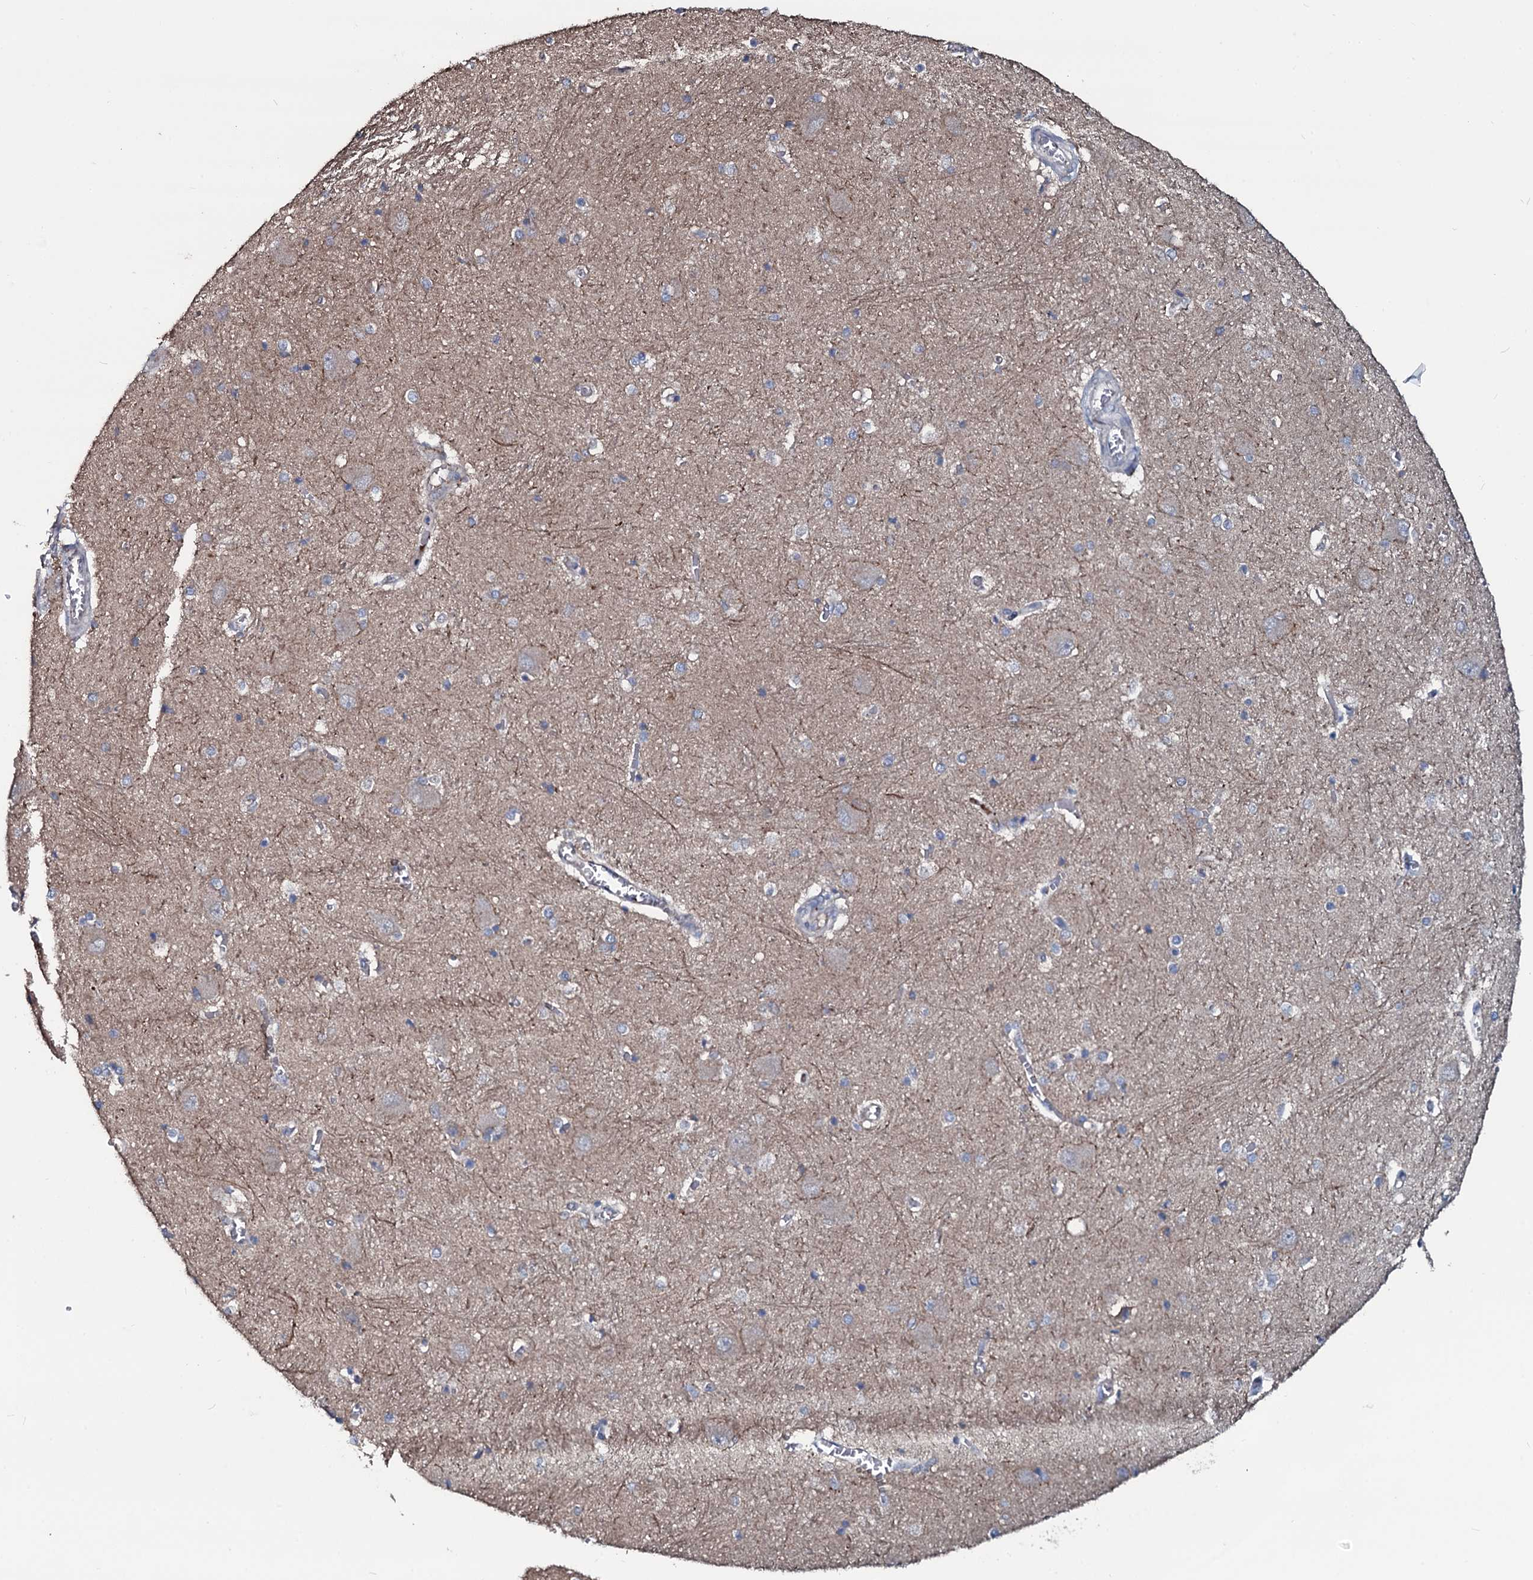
{"staining": {"intensity": "moderate", "quantity": "<25%", "location": "cytoplasmic/membranous"}, "tissue": "caudate", "cell_type": "Glial cells", "image_type": "normal", "snomed": [{"axis": "morphology", "description": "Normal tissue, NOS"}, {"axis": "topography", "description": "Lateral ventricle wall"}], "caption": "Moderate cytoplasmic/membranous expression for a protein is present in about <25% of glial cells of normal caudate using IHC.", "gene": "IL12B", "patient": {"sex": "male", "age": 37}}